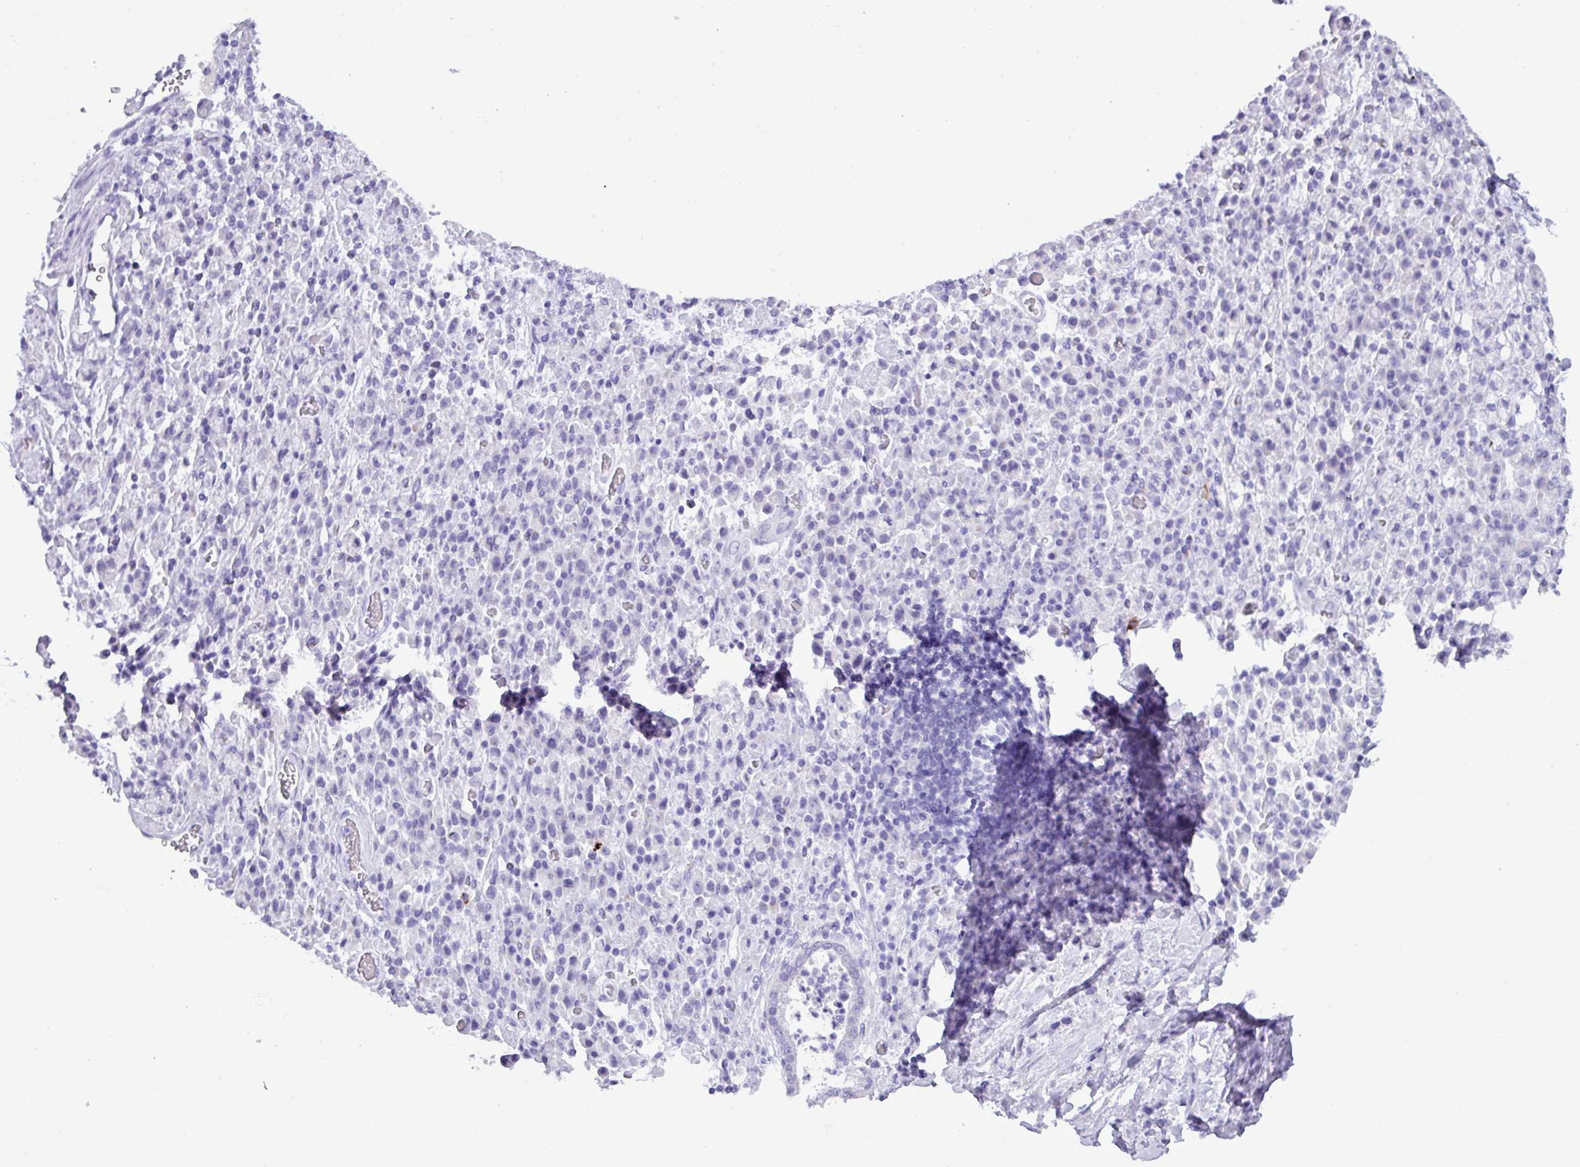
{"staining": {"intensity": "negative", "quantity": "none", "location": "none"}, "tissue": "stomach cancer", "cell_type": "Tumor cells", "image_type": "cancer", "snomed": [{"axis": "morphology", "description": "Adenocarcinoma, NOS"}, {"axis": "topography", "description": "Stomach"}], "caption": "Stomach adenocarcinoma stained for a protein using immunohistochemistry (IHC) exhibits no expression tumor cells.", "gene": "STIMATE", "patient": {"sex": "male", "age": 77}}